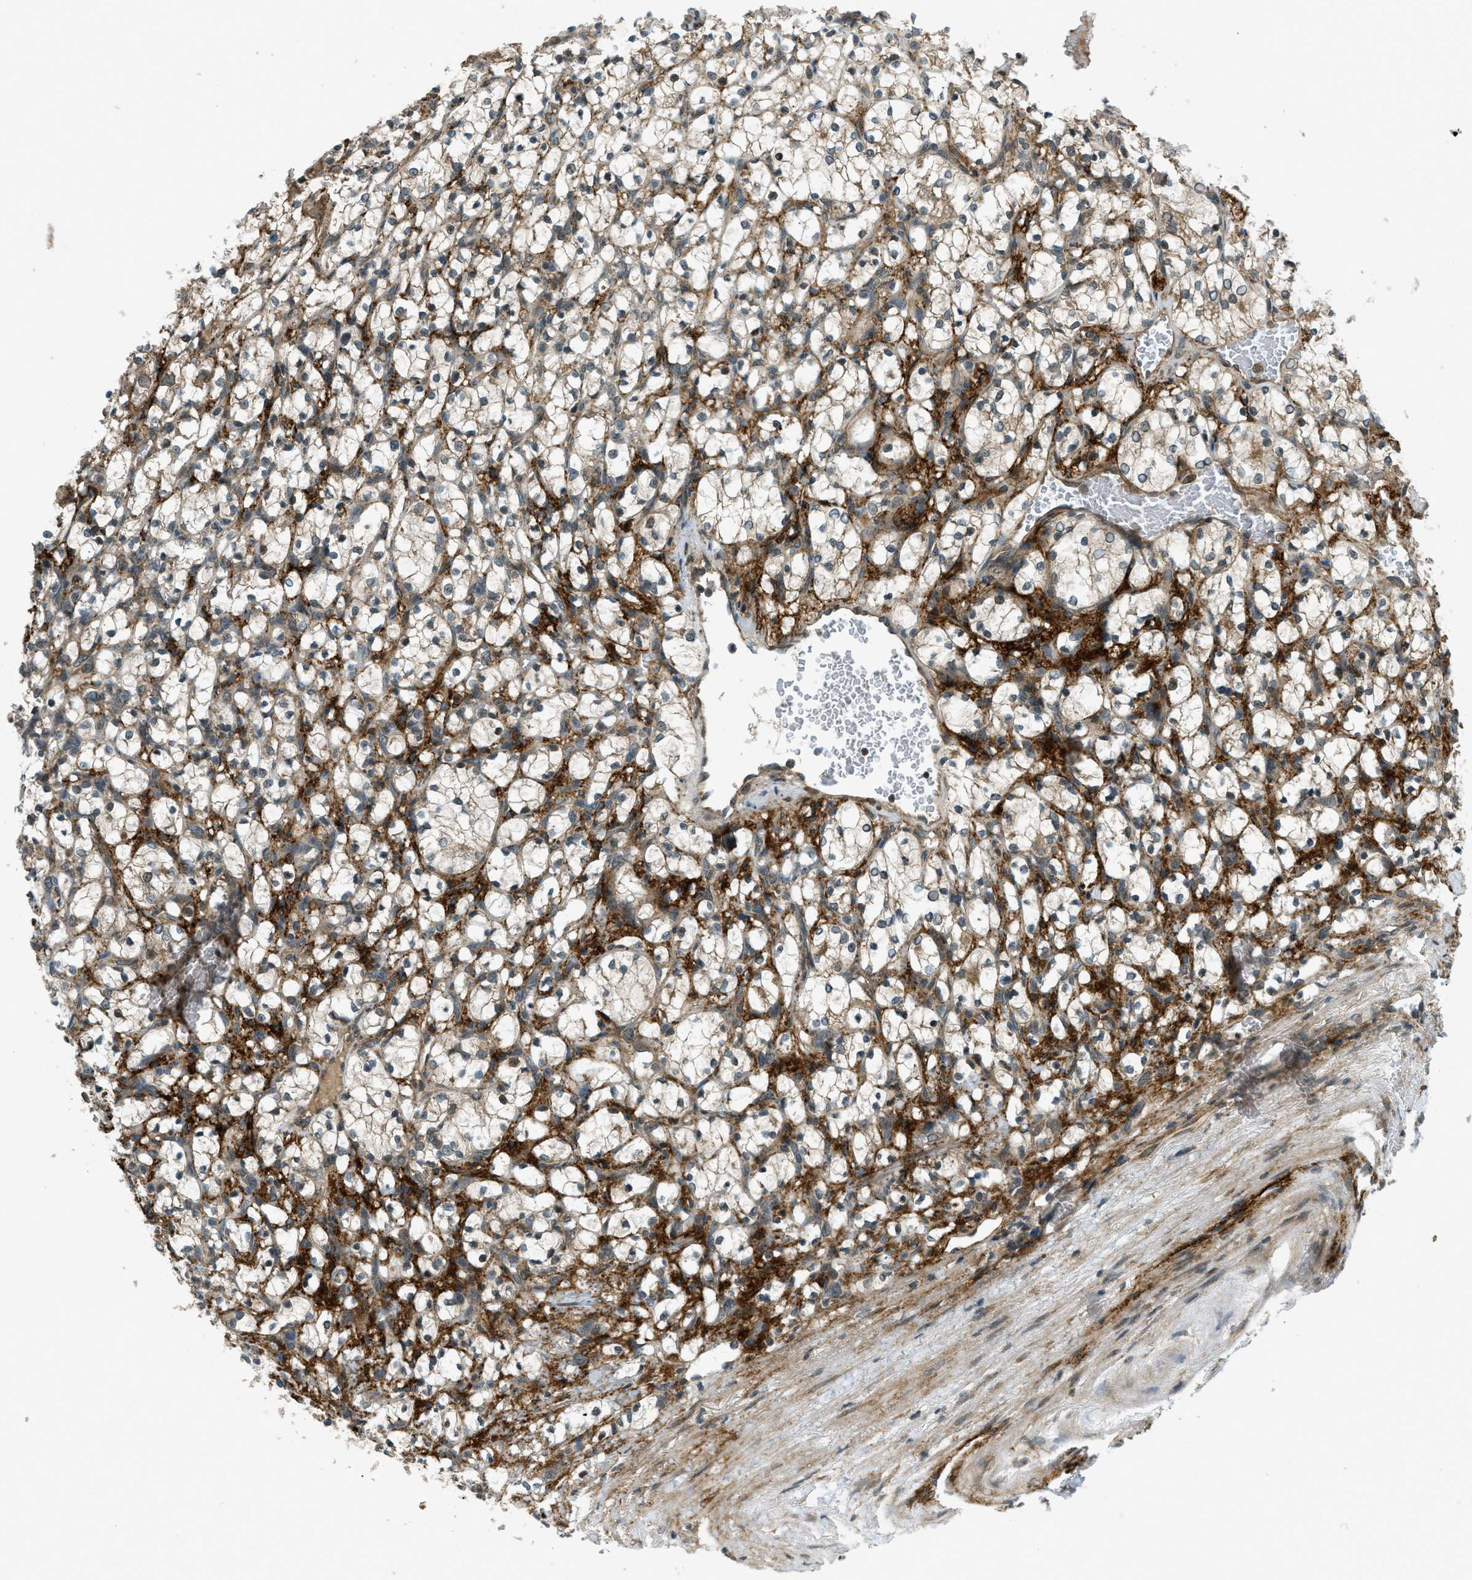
{"staining": {"intensity": "moderate", "quantity": "<25%", "location": "cytoplasmic/membranous"}, "tissue": "renal cancer", "cell_type": "Tumor cells", "image_type": "cancer", "snomed": [{"axis": "morphology", "description": "Adenocarcinoma, NOS"}, {"axis": "topography", "description": "Kidney"}], "caption": "A micrograph showing moderate cytoplasmic/membranous positivity in approximately <25% of tumor cells in renal adenocarcinoma, as visualized by brown immunohistochemical staining.", "gene": "EIF2AK3", "patient": {"sex": "female", "age": 69}}